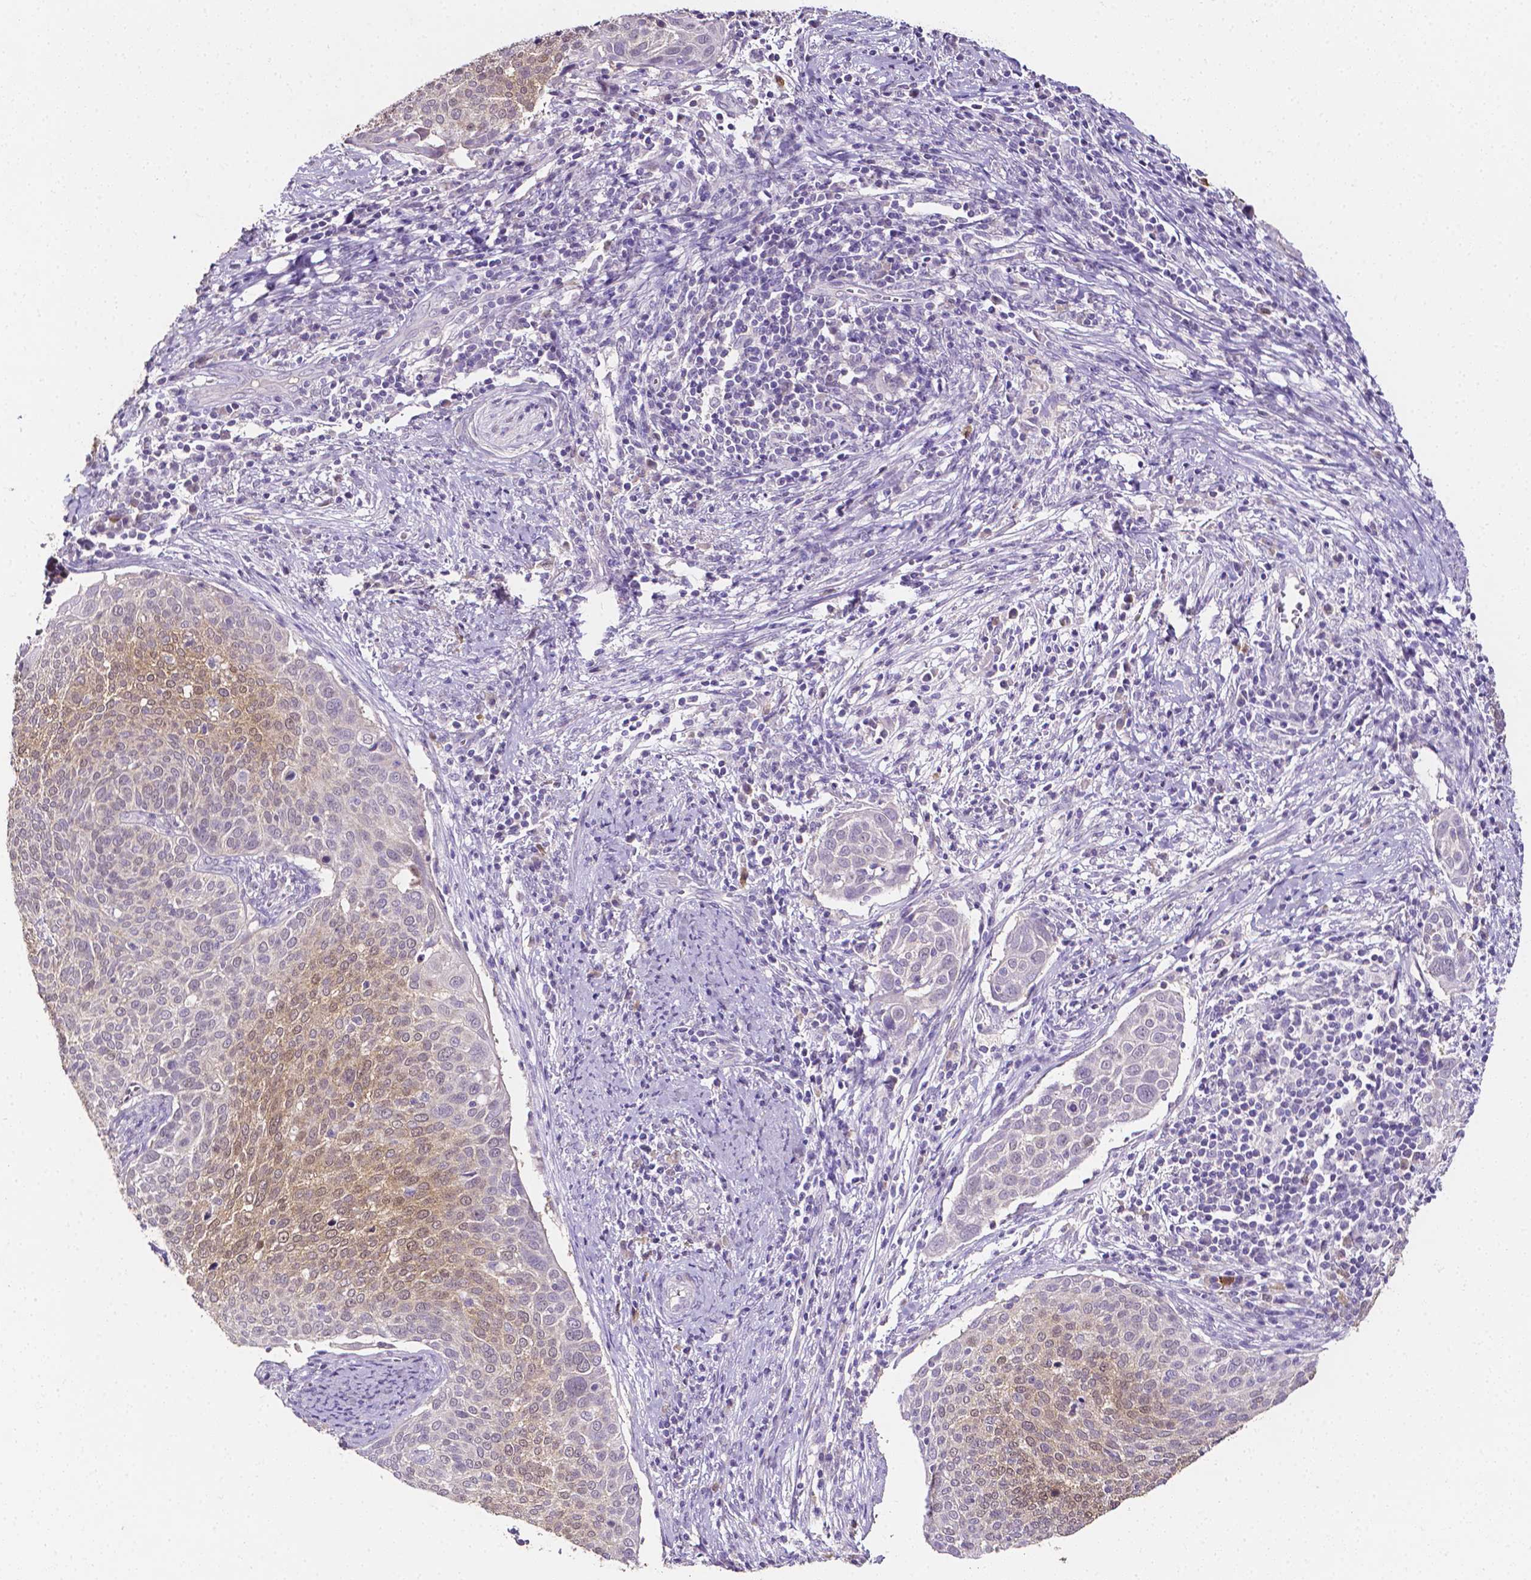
{"staining": {"intensity": "weak", "quantity": "25%-75%", "location": "cytoplasmic/membranous,nuclear"}, "tissue": "cervical cancer", "cell_type": "Tumor cells", "image_type": "cancer", "snomed": [{"axis": "morphology", "description": "Squamous cell carcinoma, NOS"}, {"axis": "topography", "description": "Cervix"}], "caption": "Cervical squamous cell carcinoma stained for a protein demonstrates weak cytoplasmic/membranous and nuclear positivity in tumor cells.", "gene": "PSAT1", "patient": {"sex": "female", "age": 39}}